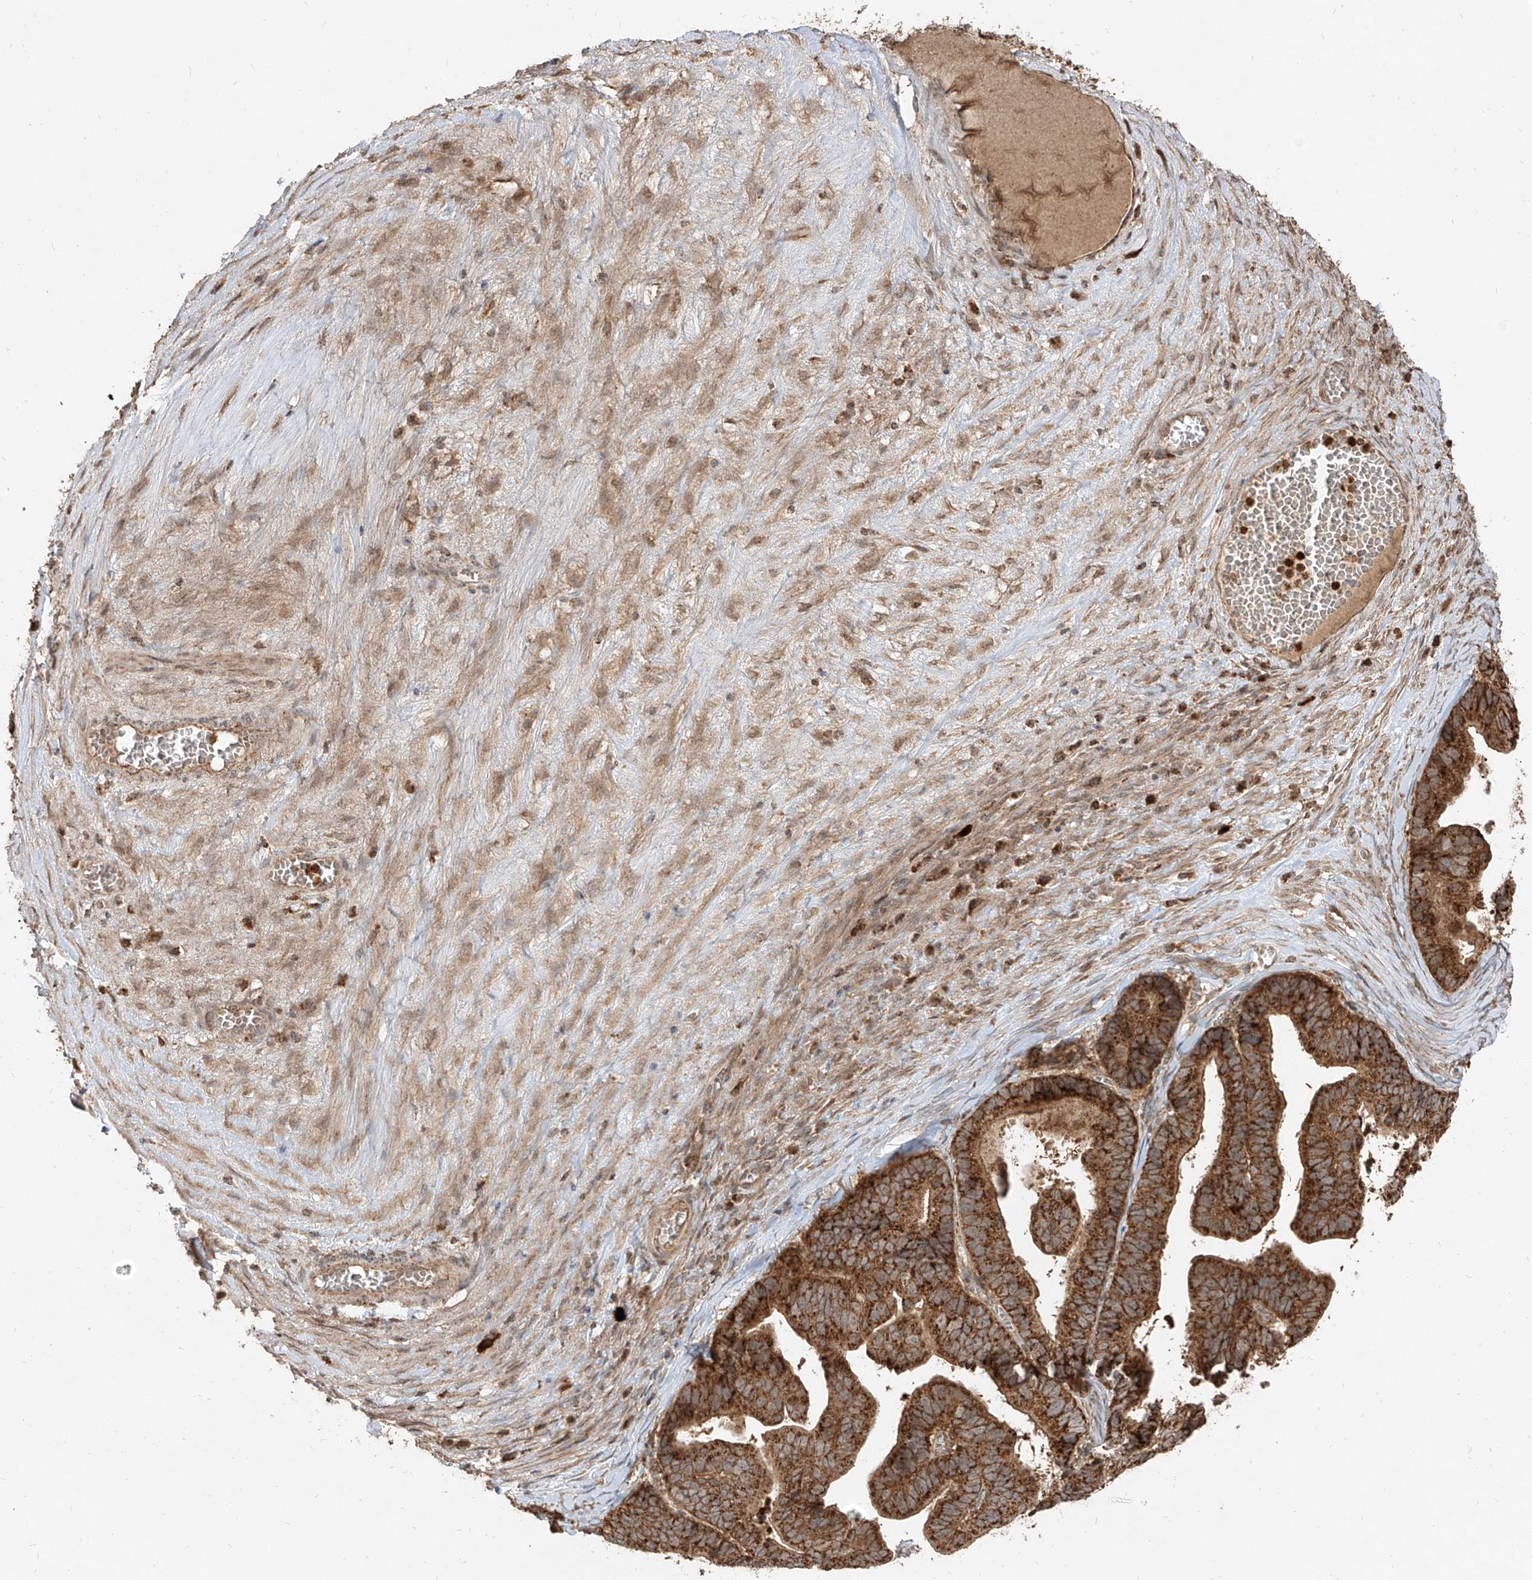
{"staining": {"intensity": "strong", "quantity": ">75%", "location": "cytoplasmic/membranous"}, "tissue": "ovarian cancer", "cell_type": "Tumor cells", "image_type": "cancer", "snomed": [{"axis": "morphology", "description": "Cystadenocarcinoma, serous, NOS"}, {"axis": "topography", "description": "Ovary"}], "caption": "Immunohistochemical staining of ovarian cancer demonstrates strong cytoplasmic/membranous protein staining in approximately >75% of tumor cells. (DAB (3,3'-diaminobenzidine) IHC with brightfield microscopy, high magnification).", "gene": "AIM2", "patient": {"sex": "female", "age": 56}}